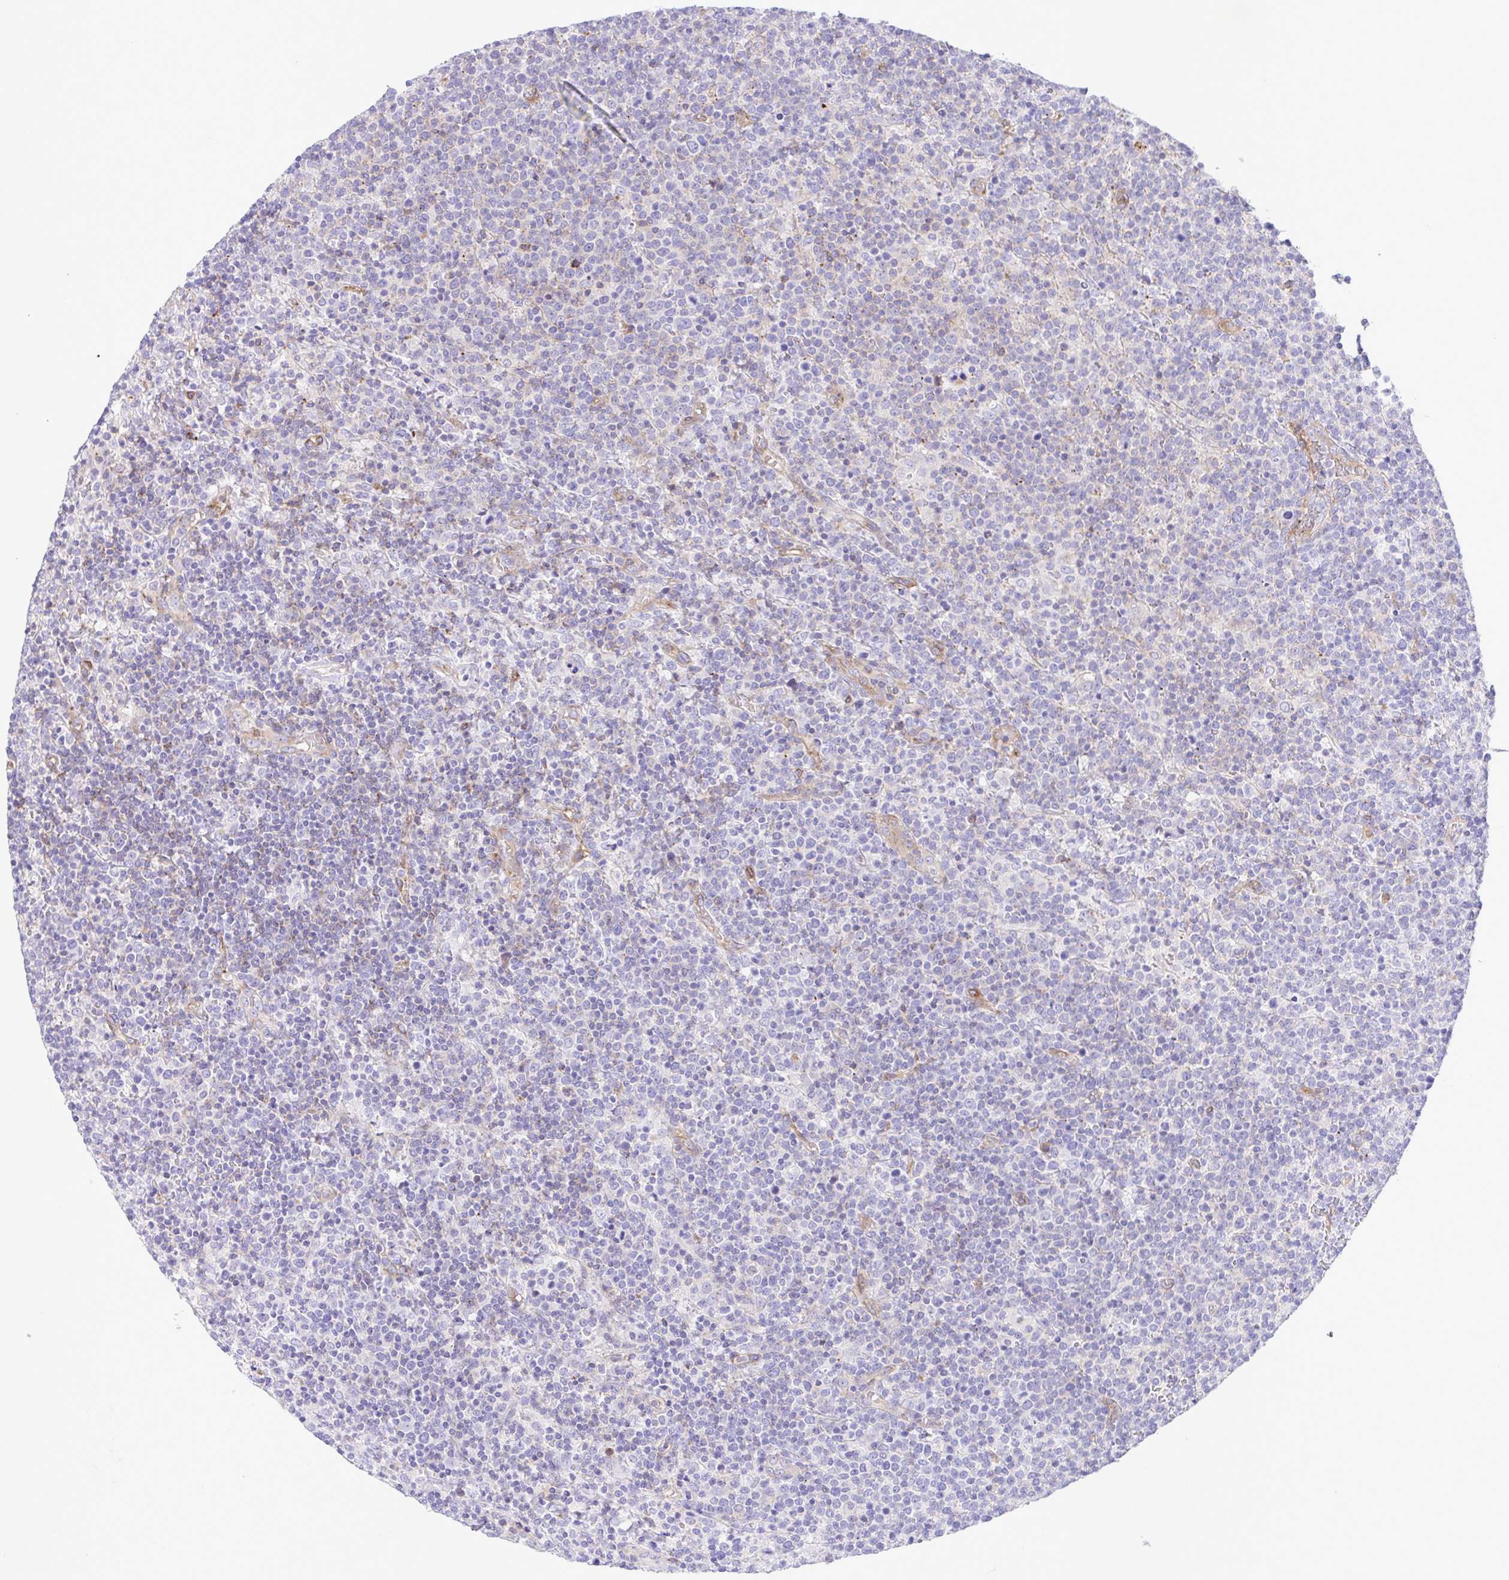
{"staining": {"intensity": "negative", "quantity": "none", "location": "none"}, "tissue": "lymphoma", "cell_type": "Tumor cells", "image_type": "cancer", "snomed": [{"axis": "morphology", "description": "Malignant lymphoma, non-Hodgkin's type, High grade"}, {"axis": "topography", "description": "Lymph node"}], "caption": "Tumor cells are negative for brown protein staining in lymphoma.", "gene": "FLT1", "patient": {"sex": "male", "age": 61}}